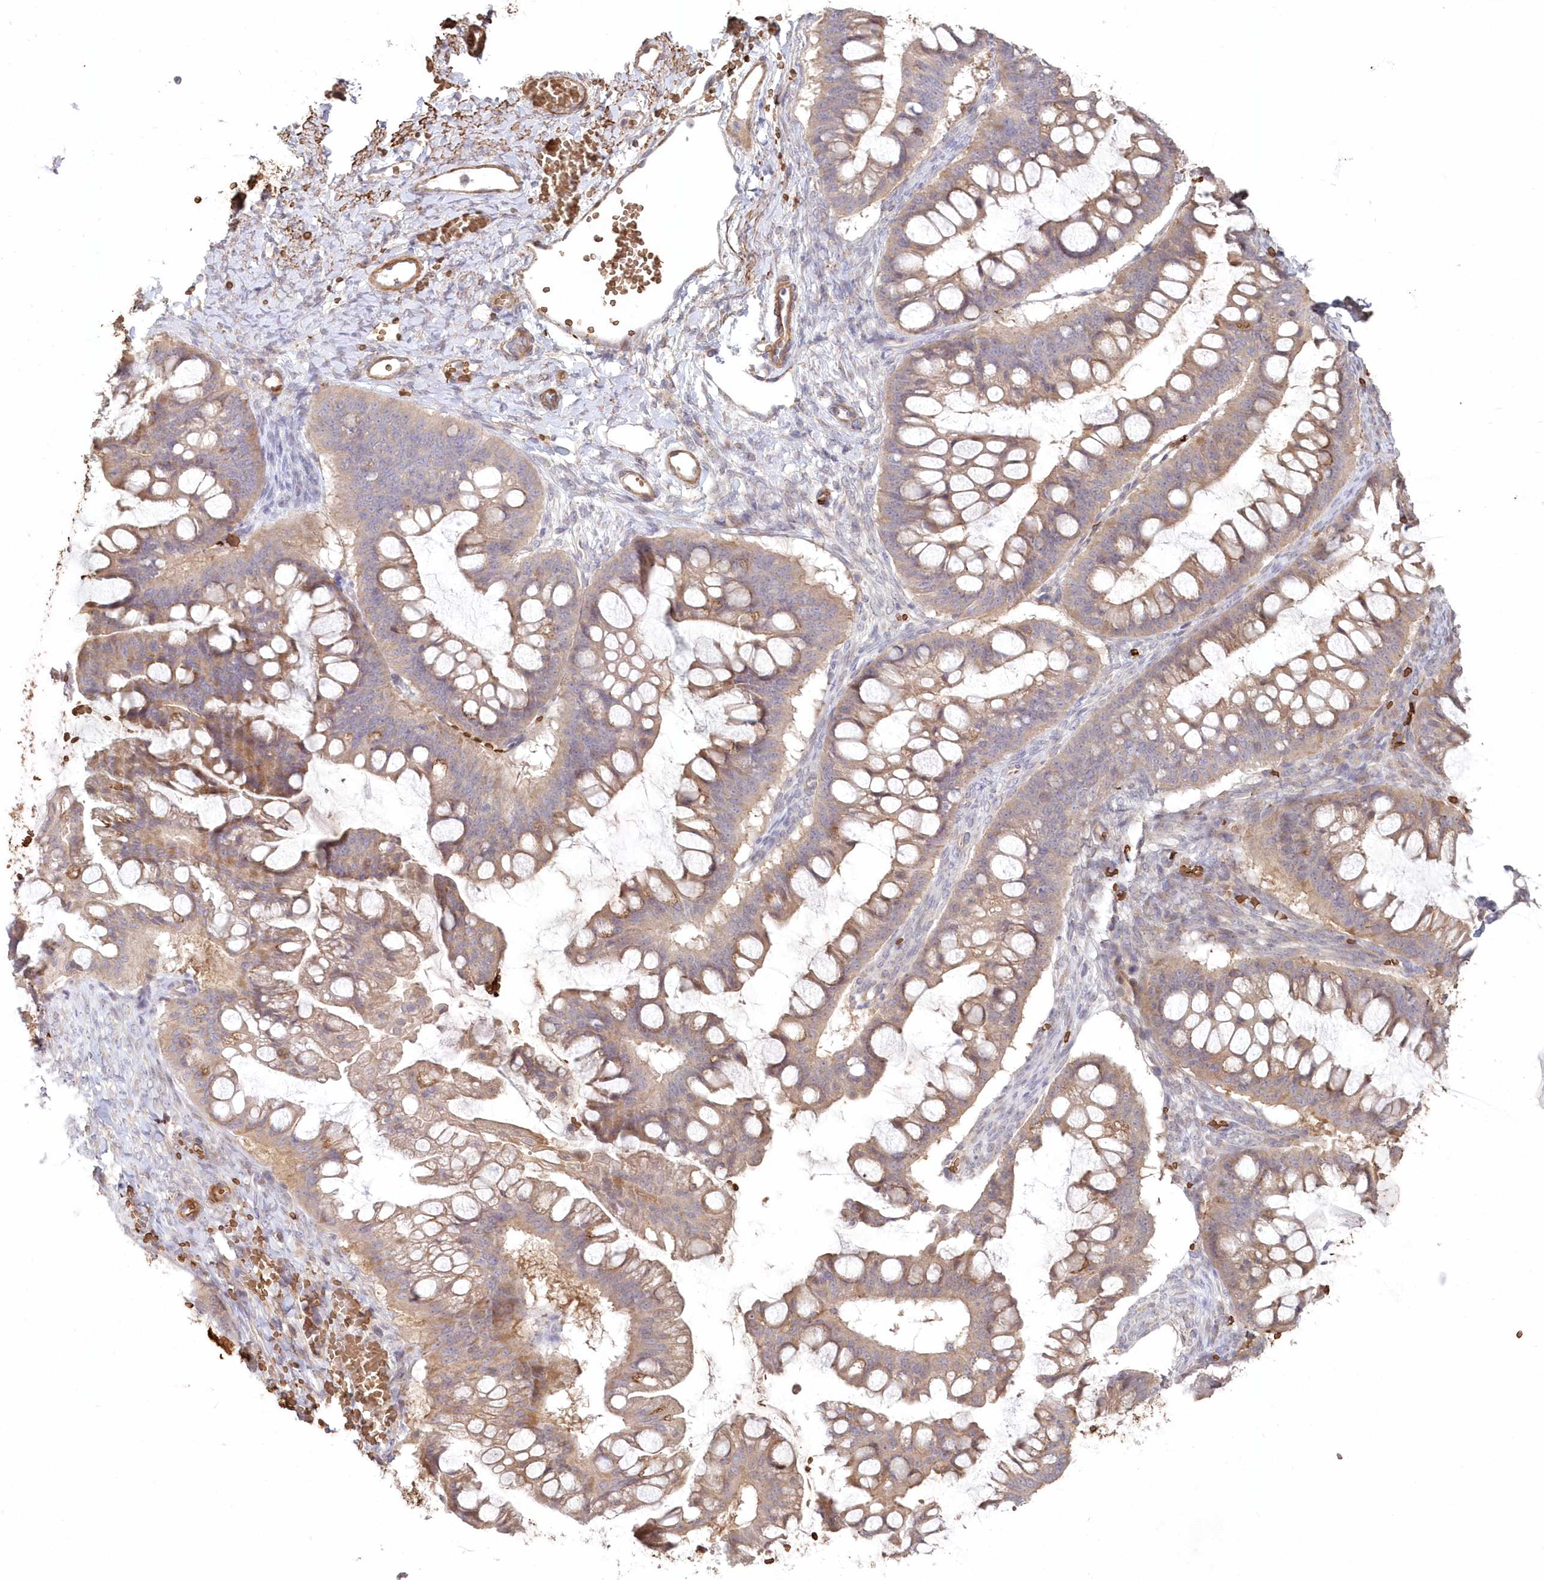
{"staining": {"intensity": "weak", "quantity": "25%-75%", "location": "cytoplasmic/membranous"}, "tissue": "ovarian cancer", "cell_type": "Tumor cells", "image_type": "cancer", "snomed": [{"axis": "morphology", "description": "Cystadenocarcinoma, mucinous, NOS"}, {"axis": "topography", "description": "Ovary"}], "caption": "Immunohistochemical staining of mucinous cystadenocarcinoma (ovarian) shows low levels of weak cytoplasmic/membranous protein expression in approximately 25%-75% of tumor cells. Using DAB (brown) and hematoxylin (blue) stains, captured at high magnification using brightfield microscopy.", "gene": "SERINC1", "patient": {"sex": "female", "age": 73}}